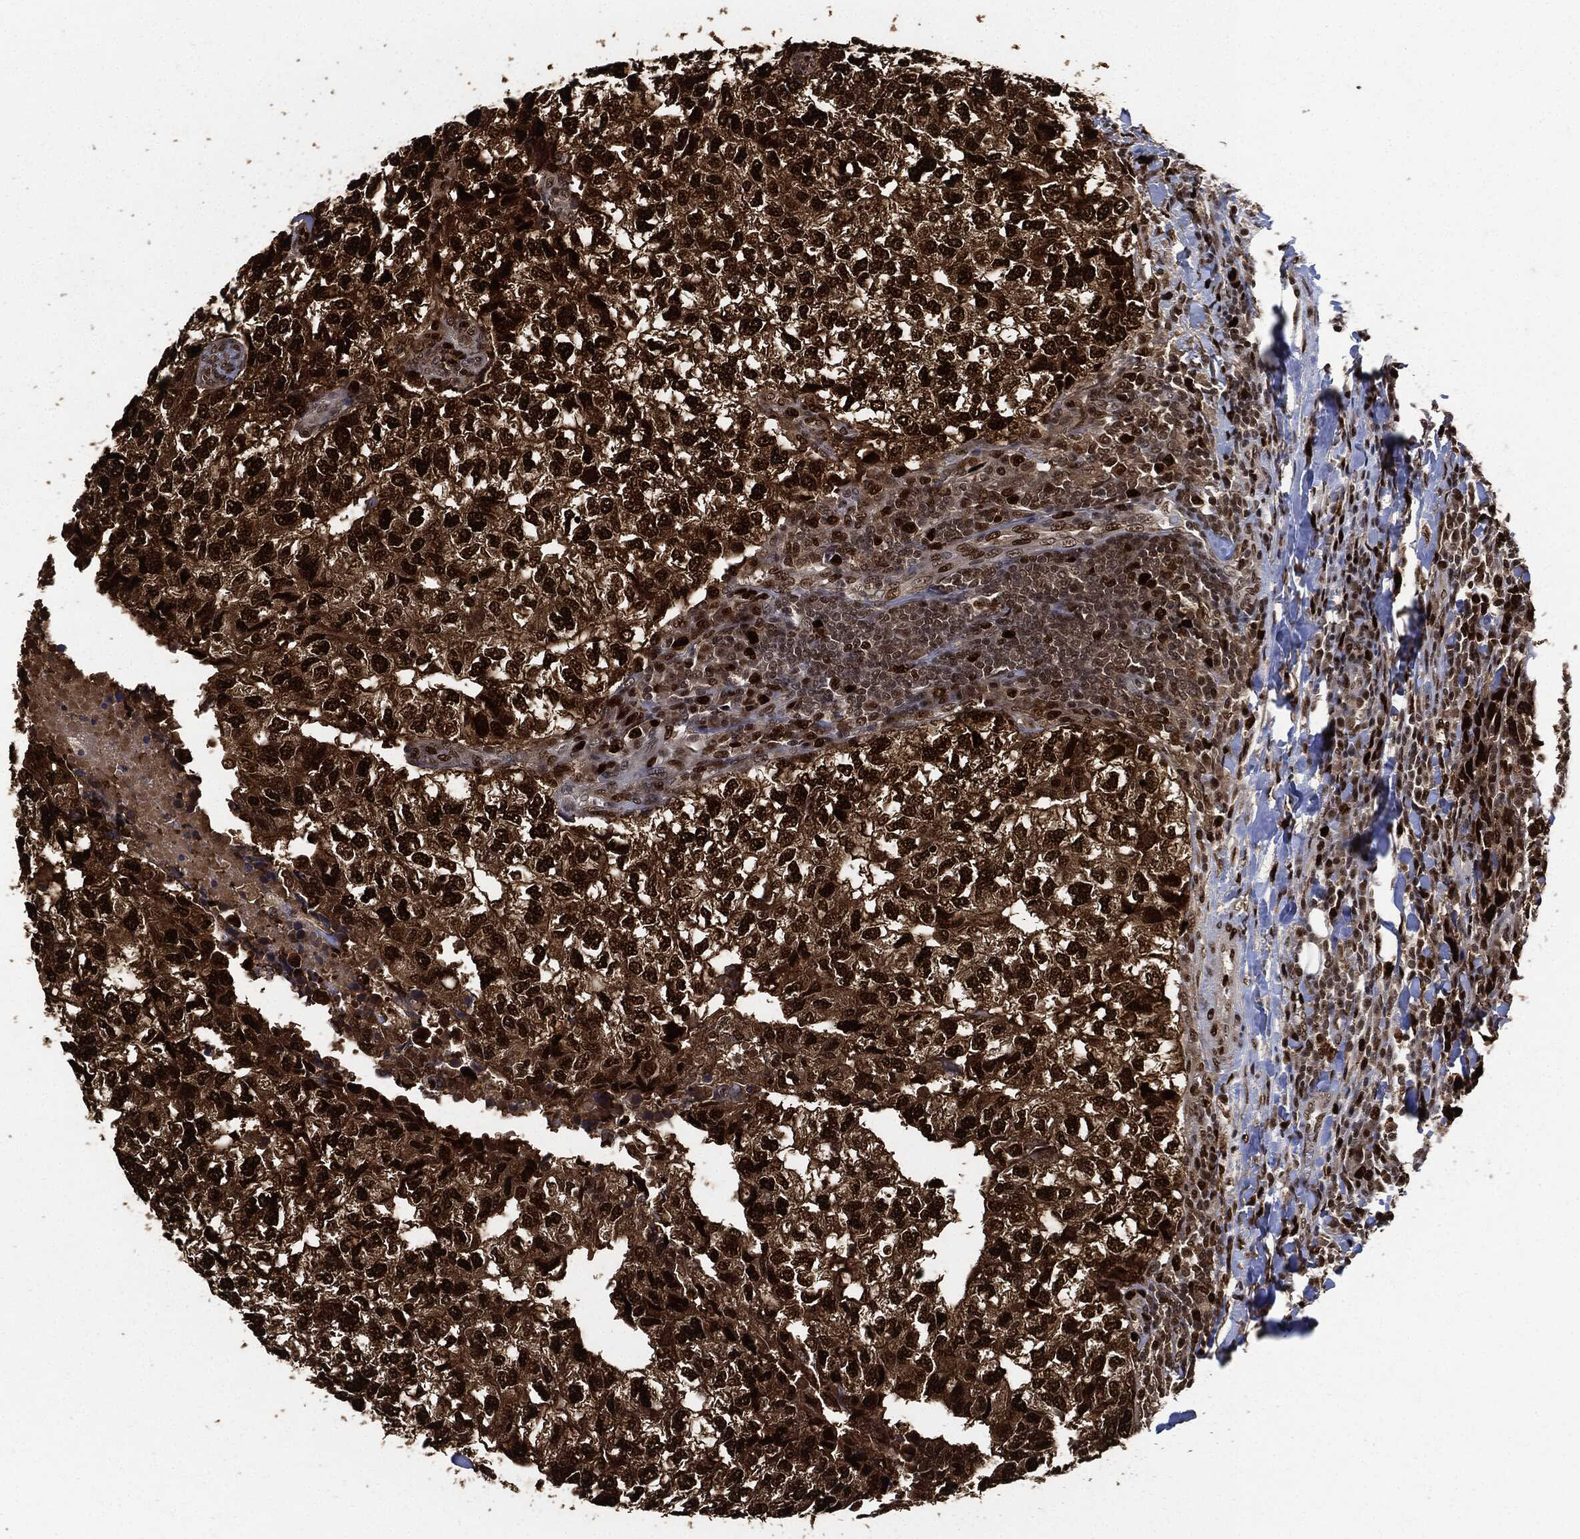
{"staining": {"intensity": "strong", "quantity": ">75%", "location": "cytoplasmic/membranous,nuclear"}, "tissue": "breast cancer", "cell_type": "Tumor cells", "image_type": "cancer", "snomed": [{"axis": "morphology", "description": "Duct carcinoma"}, {"axis": "topography", "description": "Breast"}], "caption": "Brown immunohistochemical staining in breast cancer exhibits strong cytoplasmic/membranous and nuclear staining in approximately >75% of tumor cells. Immunohistochemistry stains the protein in brown and the nuclei are stained blue.", "gene": "PCNA", "patient": {"sex": "female", "age": 30}}